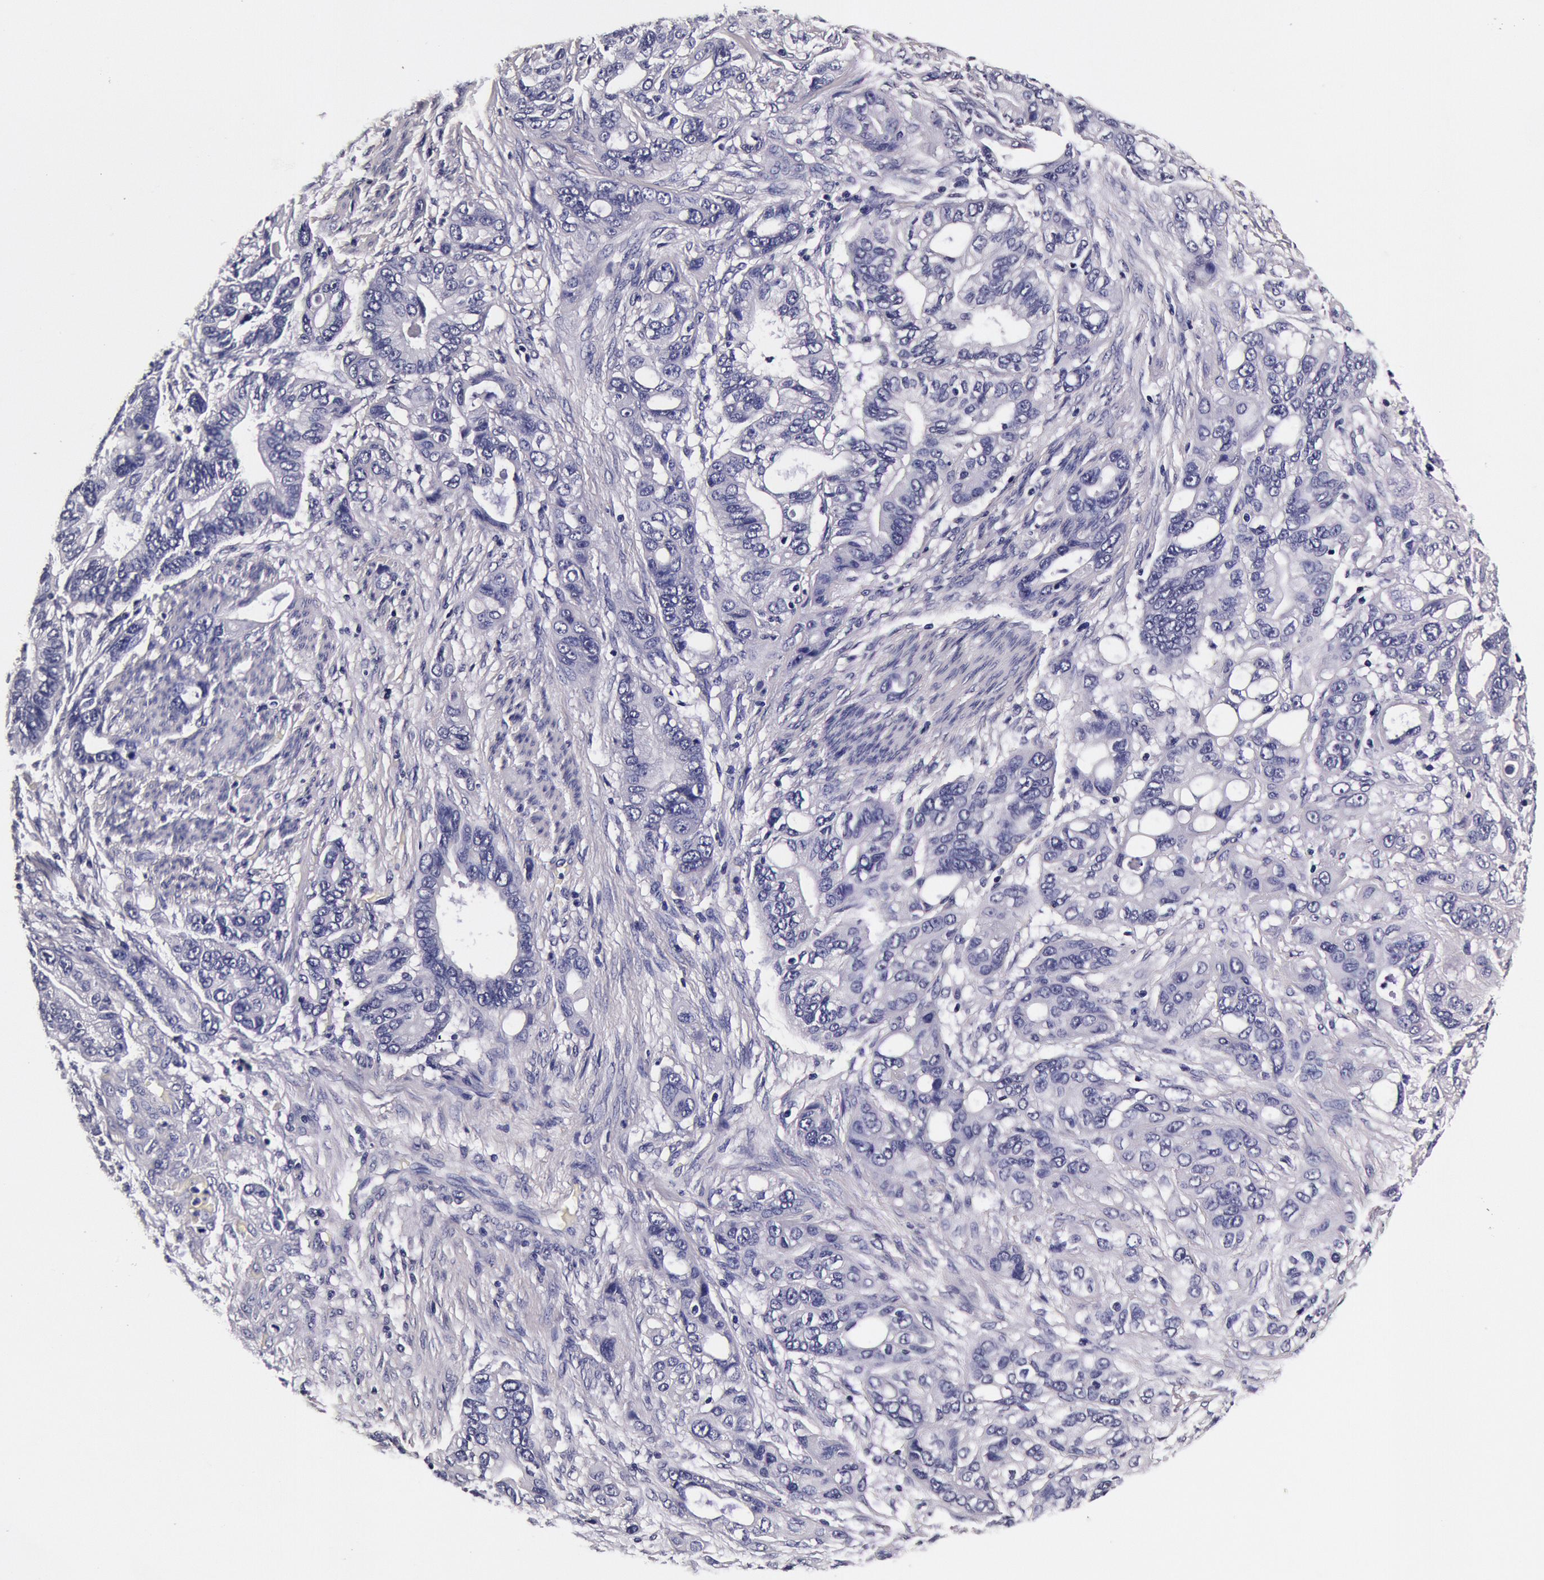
{"staining": {"intensity": "negative", "quantity": "none", "location": "none"}, "tissue": "stomach cancer", "cell_type": "Tumor cells", "image_type": "cancer", "snomed": [{"axis": "morphology", "description": "Adenocarcinoma, NOS"}, {"axis": "topography", "description": "Stomach, upper"}], "caption": "Tumor cells are negative for brown protein staining in adenocarcinoma (stomach).", "gene": "CCDC22", "patient": {"sex": "male", "age": 47}}